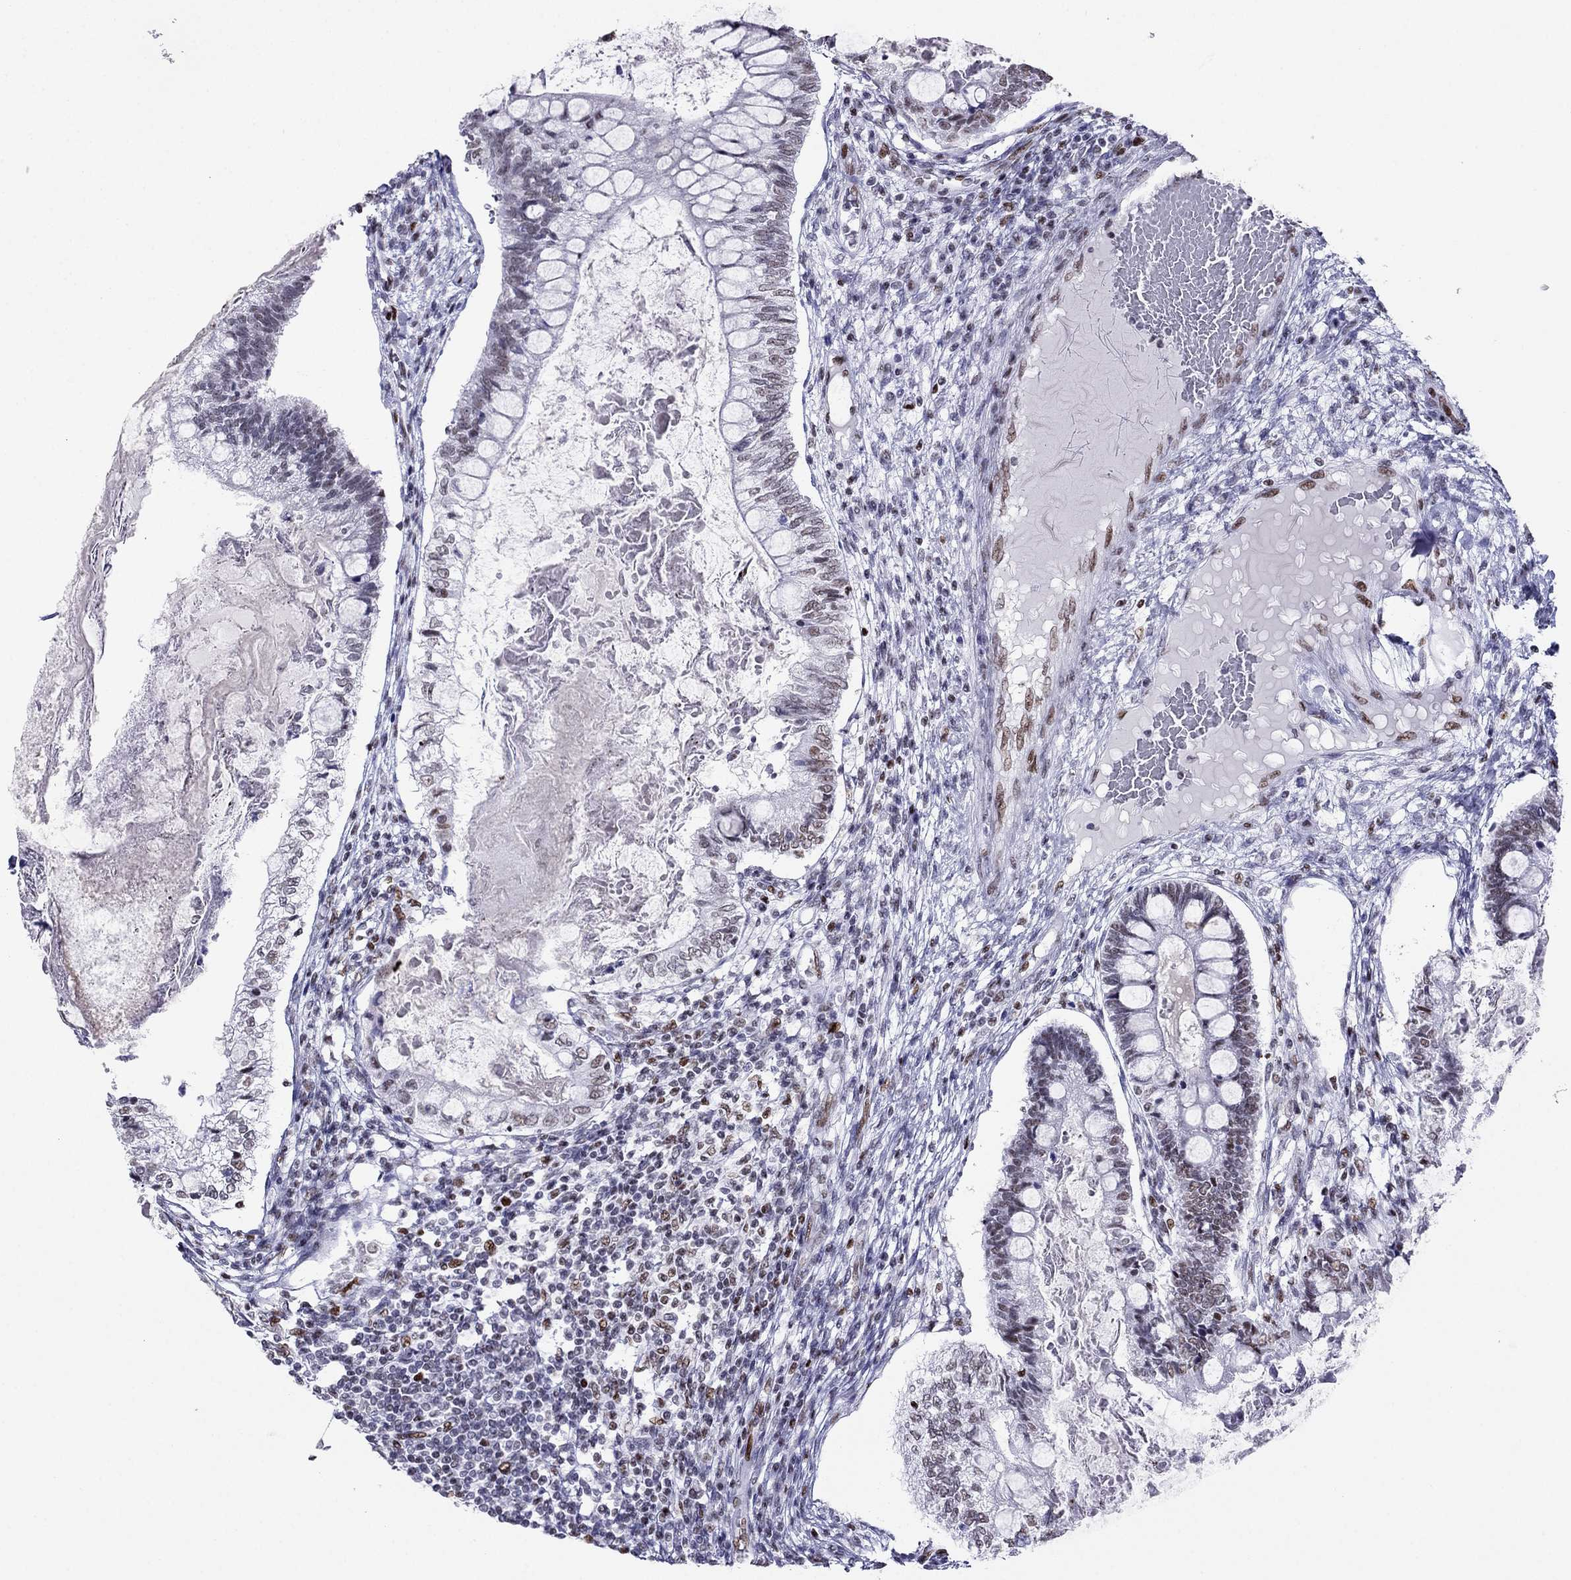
{"staining": {"intensity": "strong", "quantity": "<25%", "location": "nuclear"}, "tissue": "testis cancer", "cell_type": "Tumor cells", "image_type": "cancer", "snomed": [{"axis": "morphology", "description": "Seminoma, NOS"}, {"axis": "morphology", "description": "Carcinoma, Embryonal, NOS"}, {"axis": "topography", "description": "Testis"}], "caption": "This image shows immunohistochemistry staining of testis cancer, with medium strong nuclear staining in about <25% of tumor cells.", "gene": "PPM1G", "patient": {"sex": "male", "age": 41}}